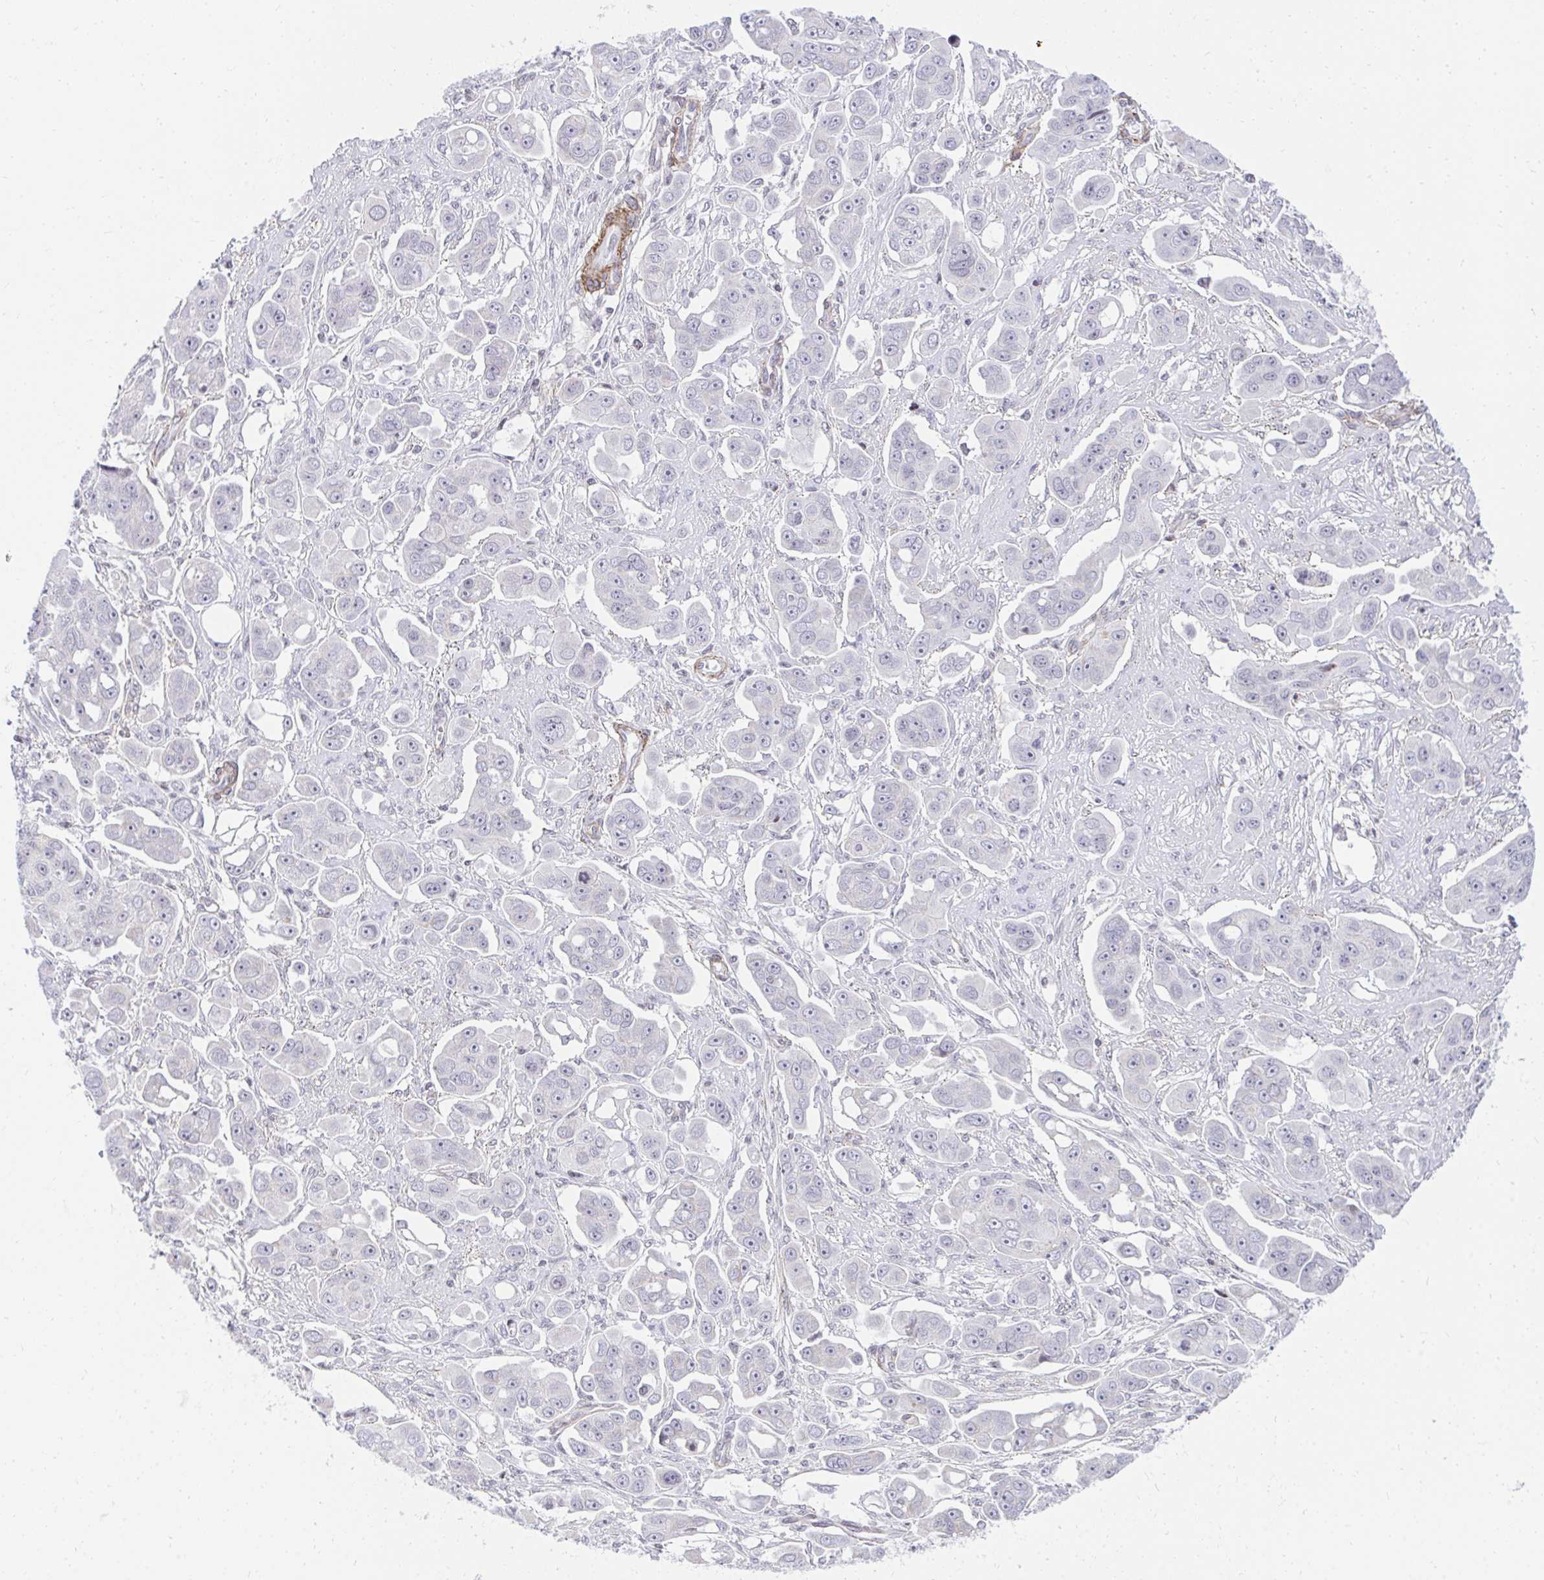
{"staining": {"intensity": "negative", "quantity": "none", "location": "none"}, "tissue": "ovarian cancer", "cell_type": "Tumor cells", "image_type": "cancer", "snomed": [{"axis": "morphology", "description": "Carcinoma, endometroid"}, {"axis": "topography", "description": "Ovary"}], "caption": "High power microscopy micrograph of an immunohistochemistry (IHC) image of endometroid carcinoma (ovarian), revealing no significant positivity in tumor cells.", "gene": "KCNN4", "patient": {"sex": "female", "age": 70}}